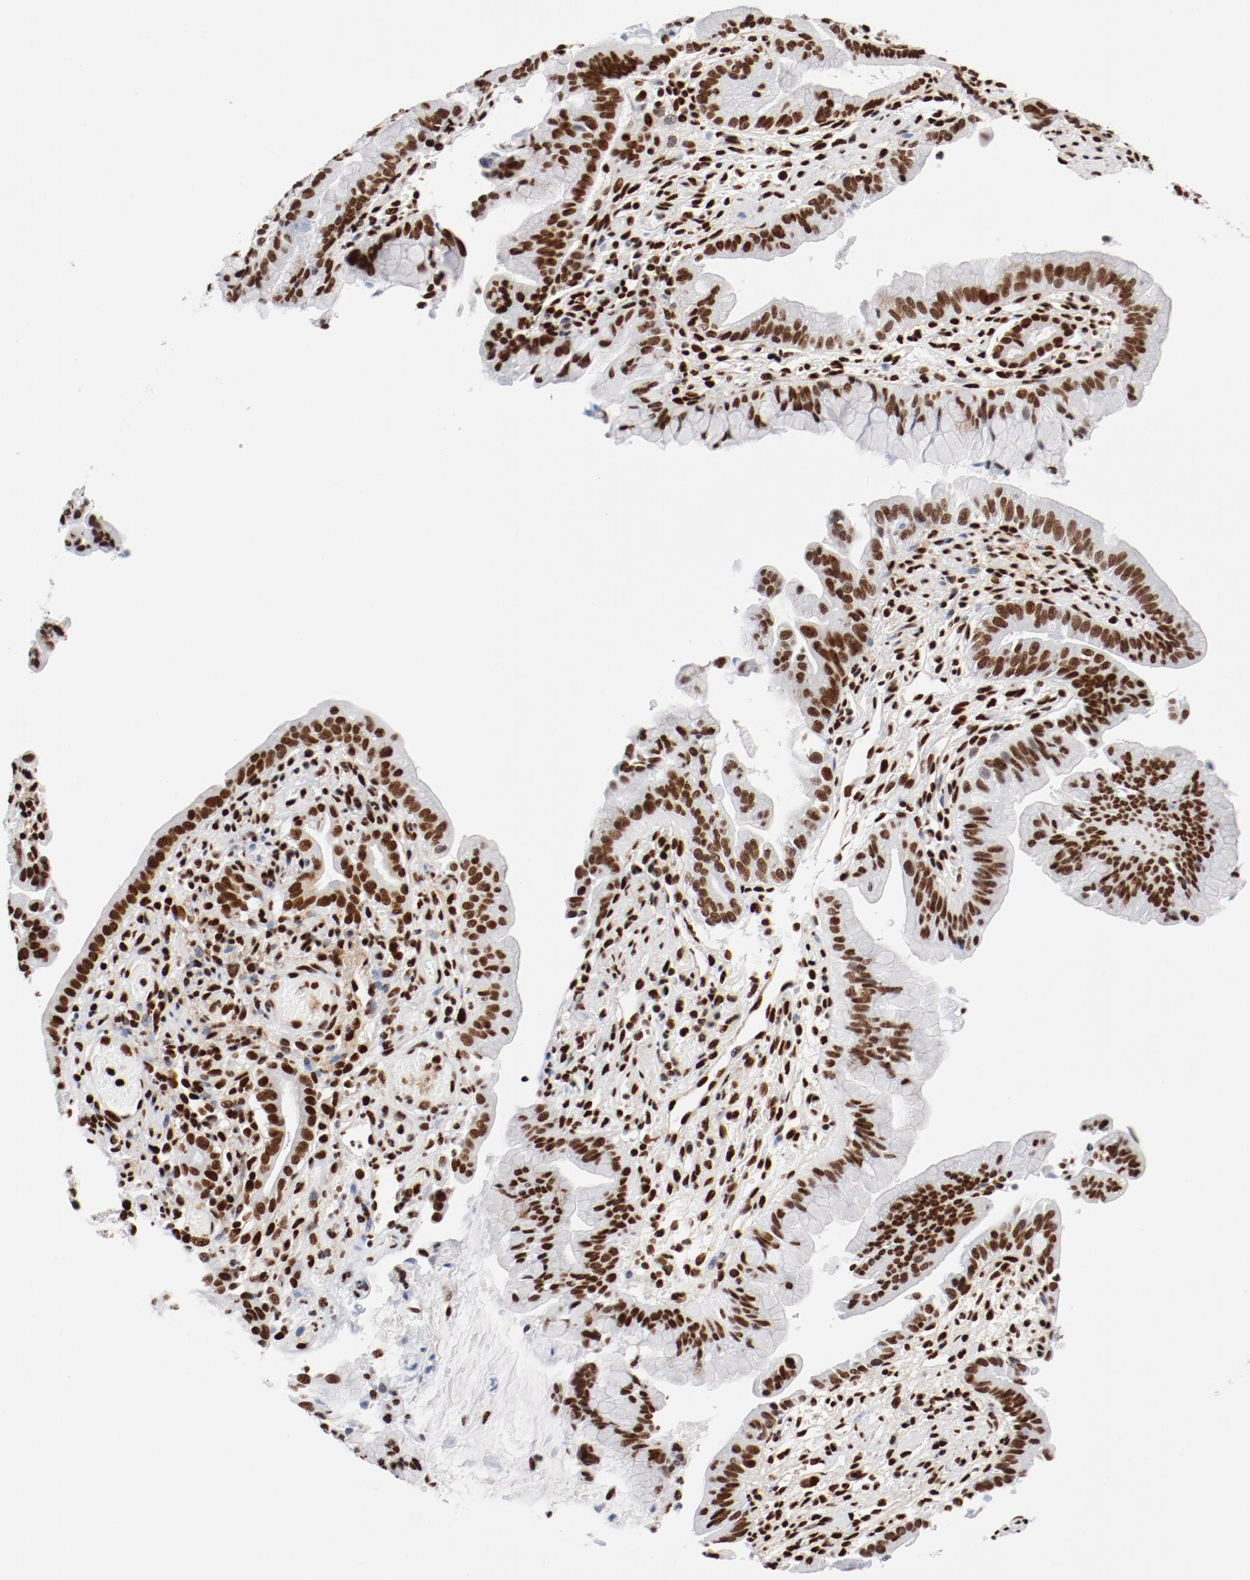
{"staining": {"intensity": "moderate", "quantity": ">75%", "location": "nuclear"}, "tissue": "pancreatic cancer", "cell_type": "Tumor cells", "image_type": "cancer", "snomed": [{"axis": "morphology", "description": "Adenocarcinoma, NOS"}, {"axis": "topography", "description": "Pancreas"}], "caption": "A brown stain shows moderate nuclear positivity of a protein in human pancreatic adenocarcinoma tumor cells.", "gene": "CTBP1", "patient": {"sex": "male", "age": 59}}